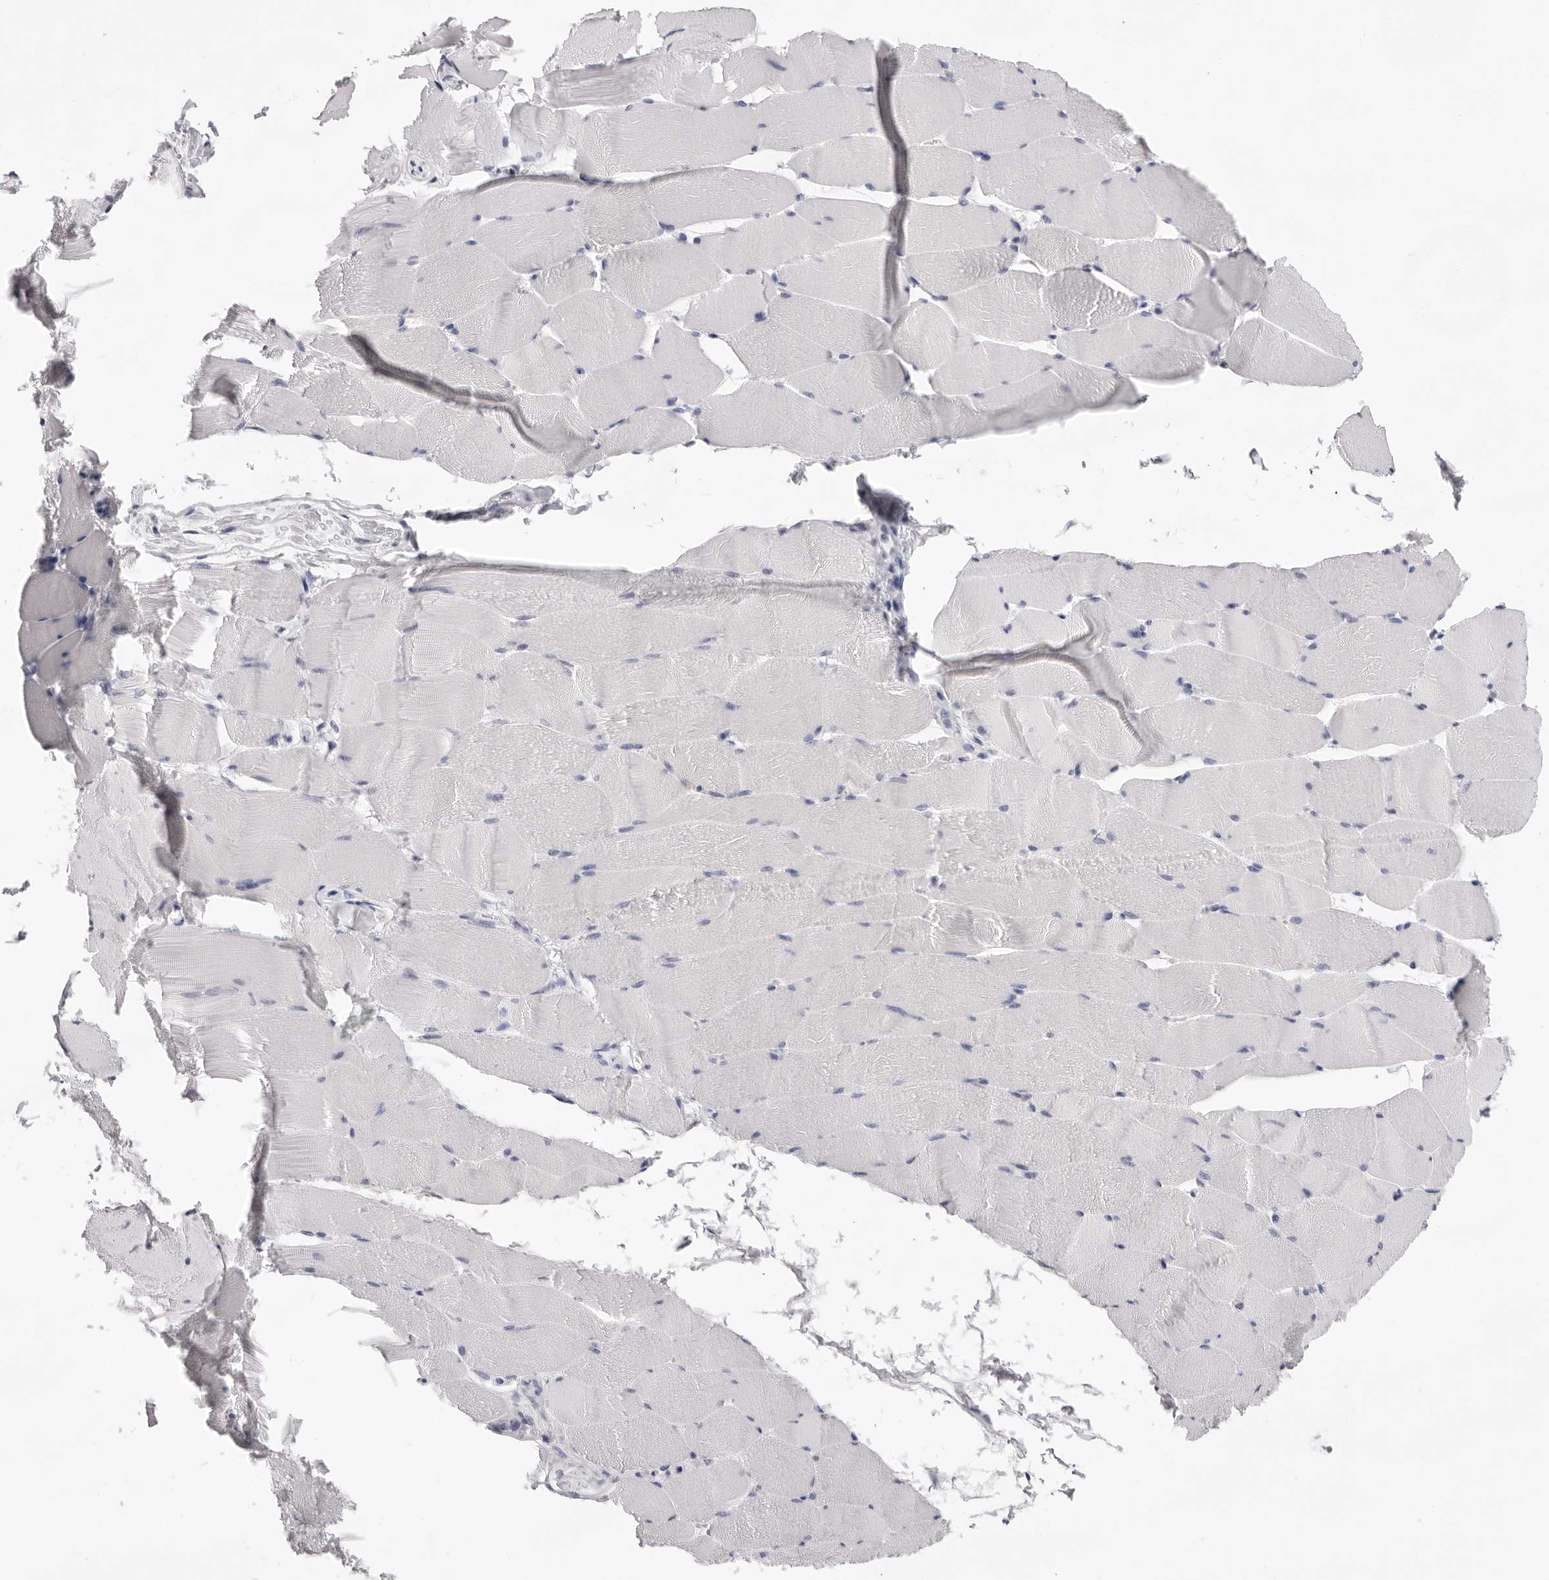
{"staining": {"intensity": "negative", "quantity": "none", "location": "none"}, "tissue": "skeletal muscle", "cell_type": "Myocytes", "image_type": "normal", "snomed": [{"axis": "morphology", "description": "Normal tissue, NOS"}, {"axis": "topography", "description": "Skeletal muscle"}], "caption": "Myocytes show no significant protein expression in unremarkable skeletal muscle.", "gene": "SMIM2", "patient": {"sex": "male", "age": 62}}